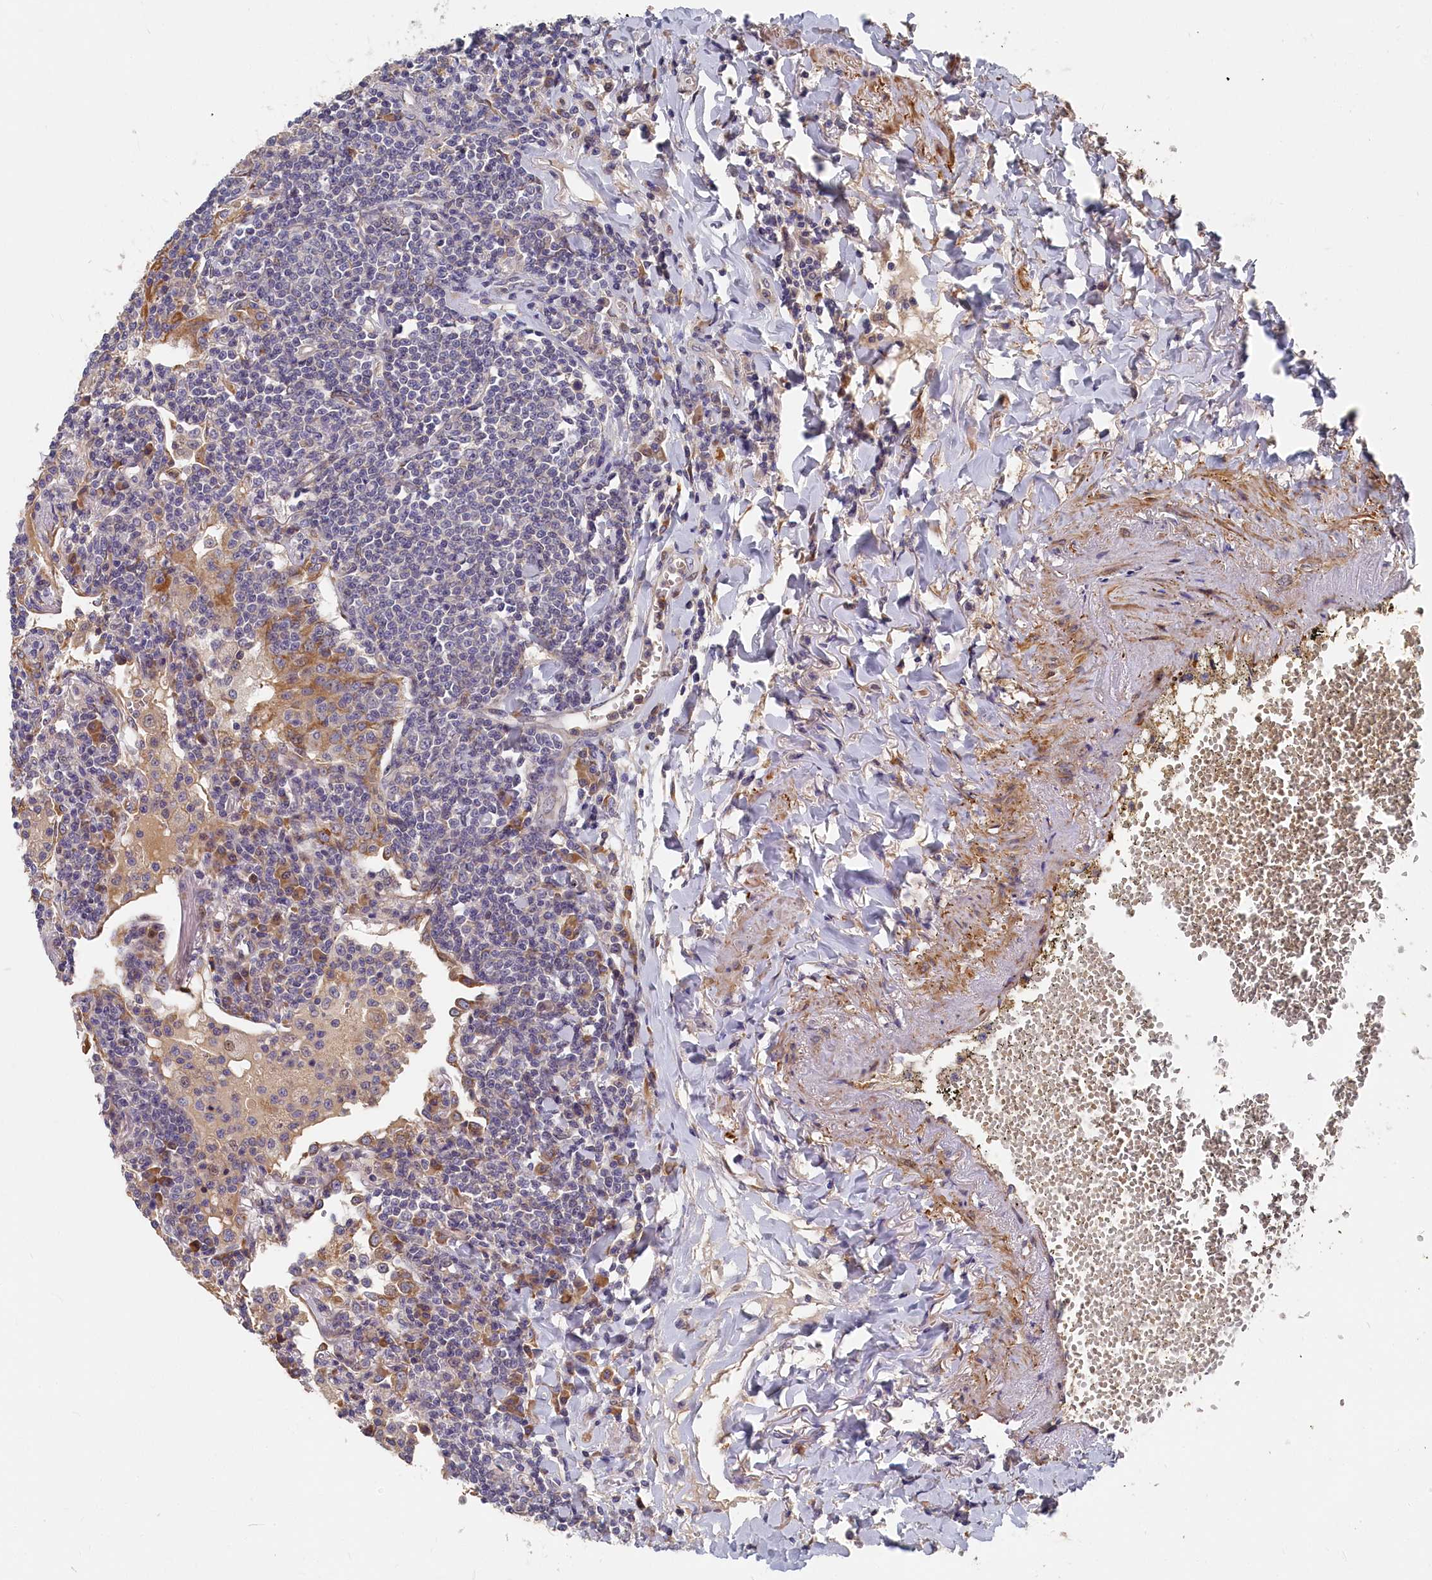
{"staining": {"intensity": "negative", "quantity": "none", "location": "none"}, "tissue": "lymphoma", "cell_type": "Tumor cells", "image_type": "cancer", "snomed": [{"axis": "morphology", "description": "Malignant lymphoma, non-Hodgkin's type, Low grade"}, {"axis": "topography", "description": "Lung"}], "caption": "Tumor cells are negative for protein expression in human malignant lymphoma, non-Hodgkin's type (low-grade).", "gene": "CYB5D2", "patient": {"sex": "female", "age": 71}}